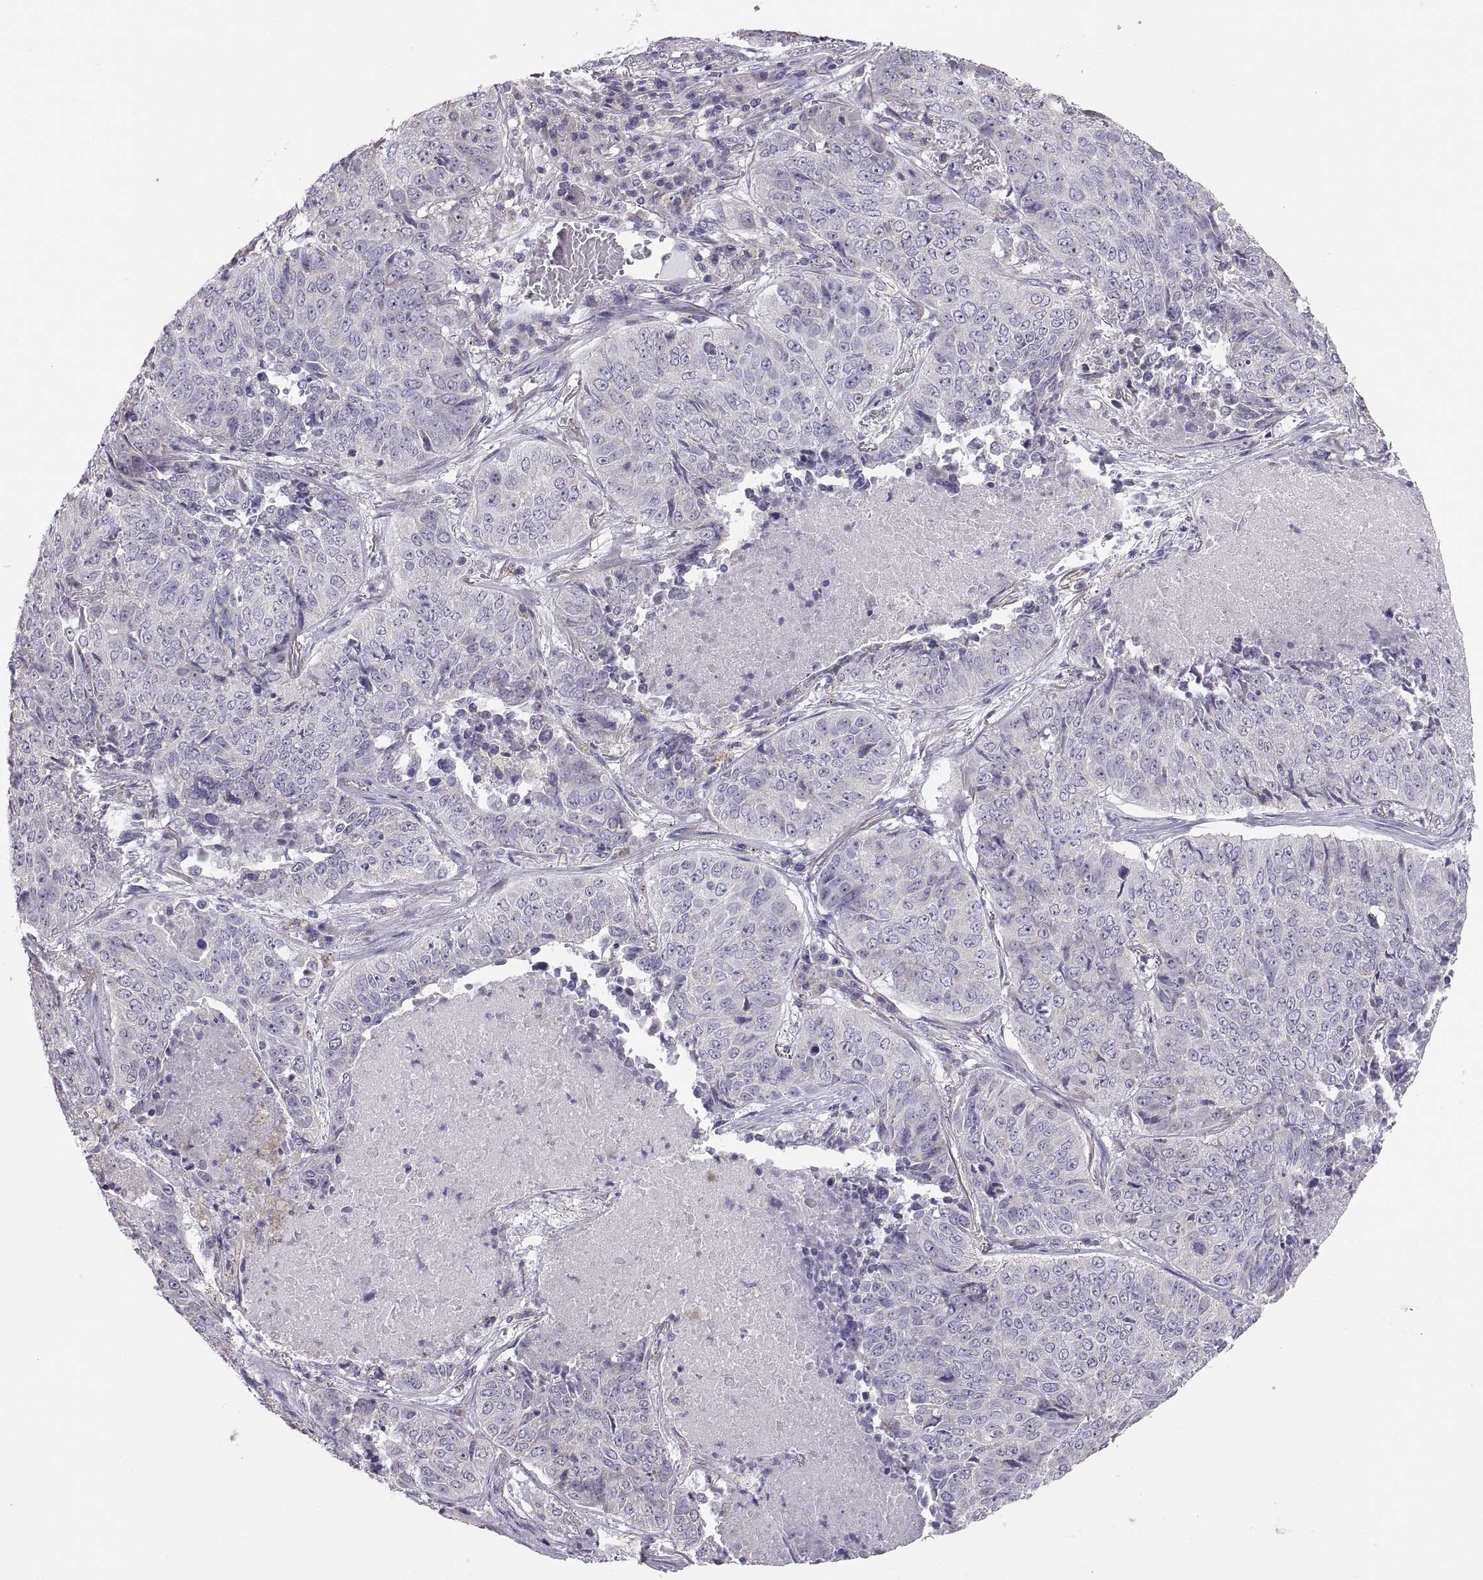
{"staining": {"intensity": "negative", "quantity": "none", "location": "none"}, "tissue": "lung cancer", "cell_type": "Tumor cells", "image_type": "cancer", "snomed": [{"axis": "morphology", "description": "Normal tissue, NOS"}, {"axis": "morphology", "description": "Squamous cell carcinoma, NOS"}, {"axis": "topography", "description": "Bronchus"}, {"axis": "topography", "description": "Lung"}], "caption": "Immunohistochemical staining of lung cancer displays no significant expression in tumor cells.", "gene": "TNNC1", "patient": {"sex": "male", "age": 64}}